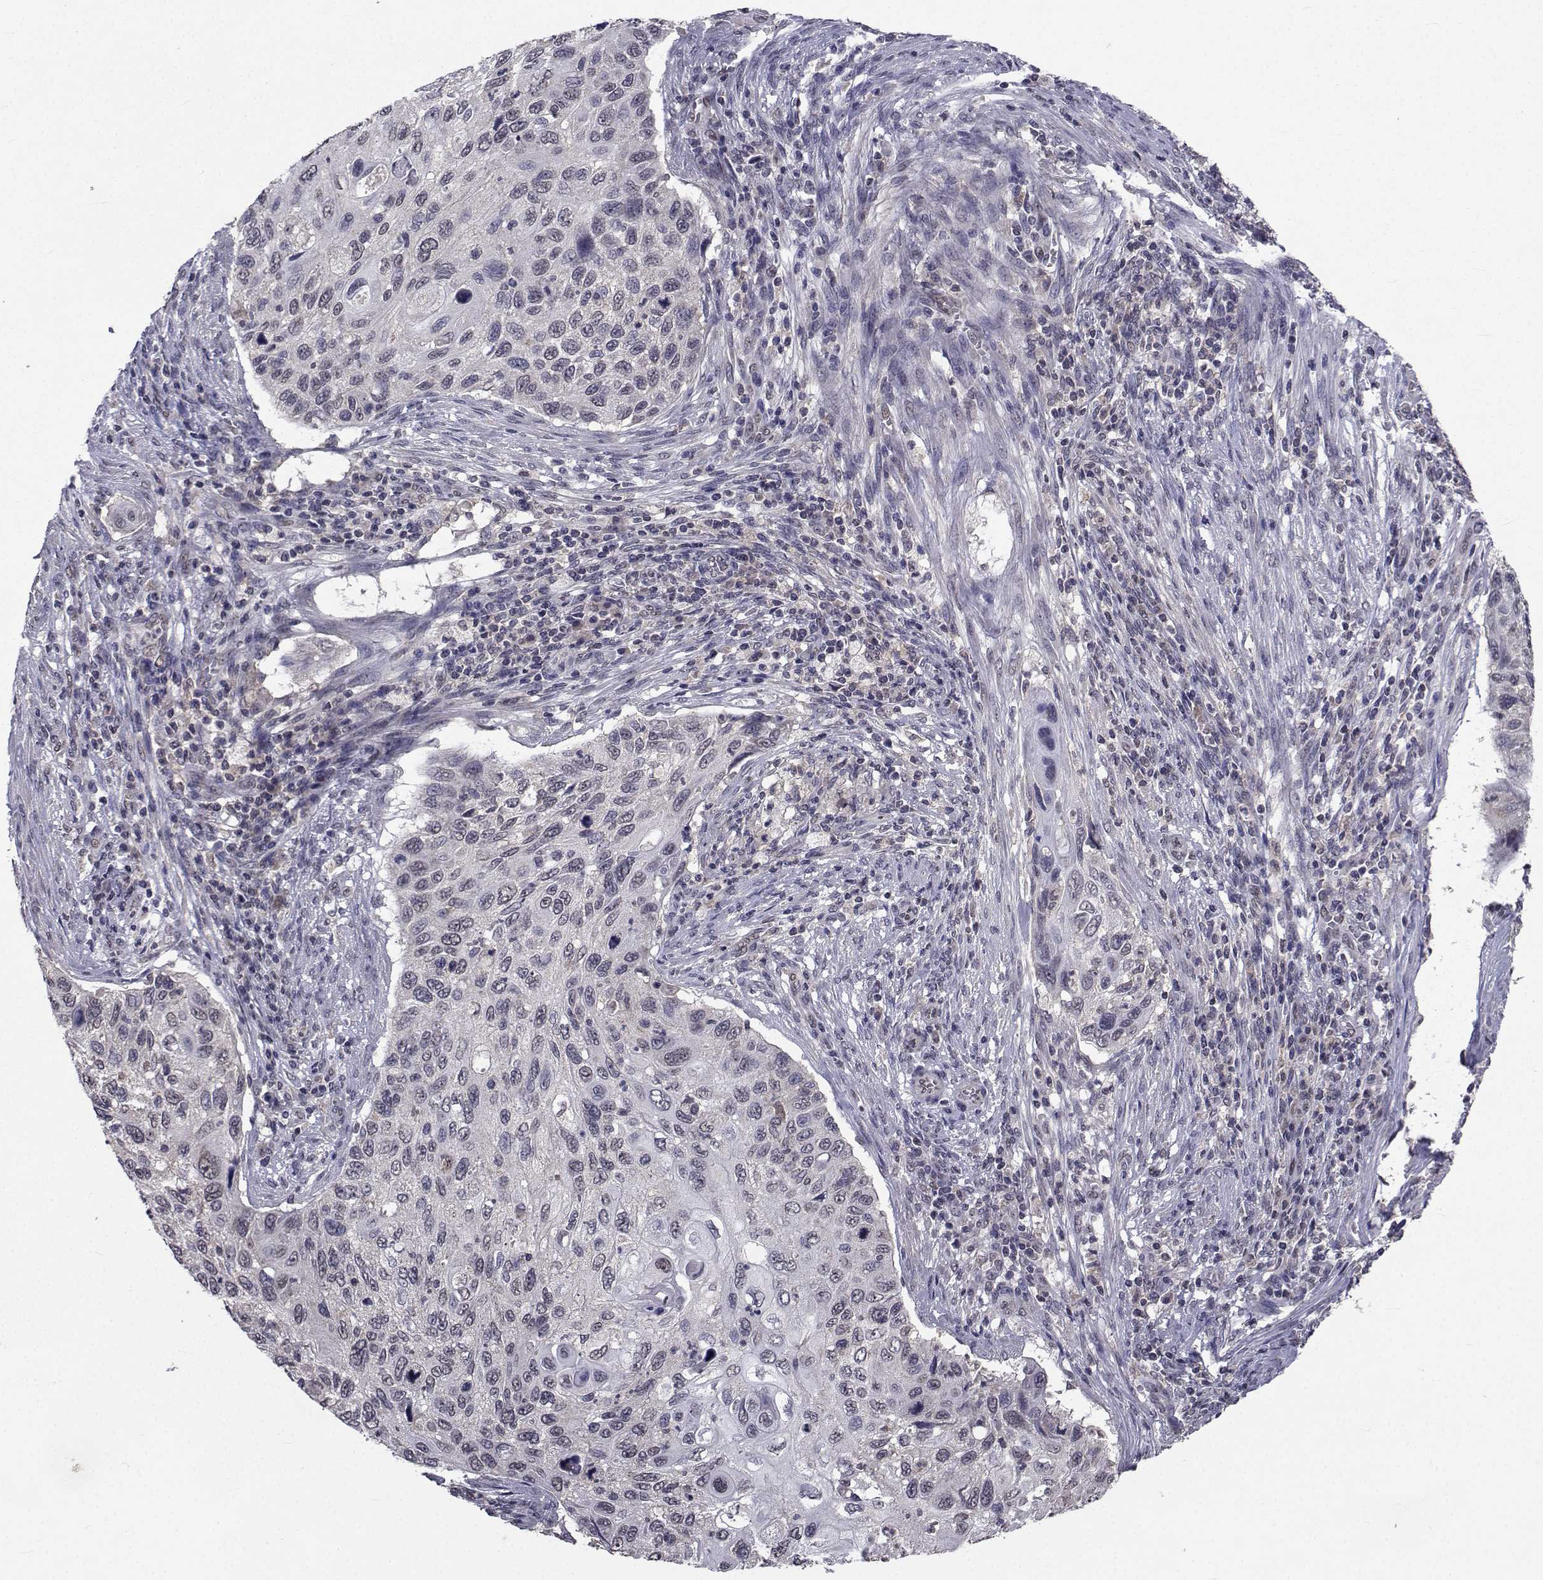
{"staining": {"intensity": "negative", "quantity": "none", "location": "none"}, "tissue": "cervical cancer", "cell_type": "Tumor cells", "image_type": "cancer", "snomed": [{"axis": "morphology", "description": "Squamous cell carcinoma, NOS"}, {"axis": "topography", "description": "Cervix"}], "caption": "This is an immunohistochemistry photomicrograph of human cervical squamous cell carcinoma. There is no expression in tumor cells.", "gene": "CYP2S1", "patient": {"sex": "female", "age": 70}}